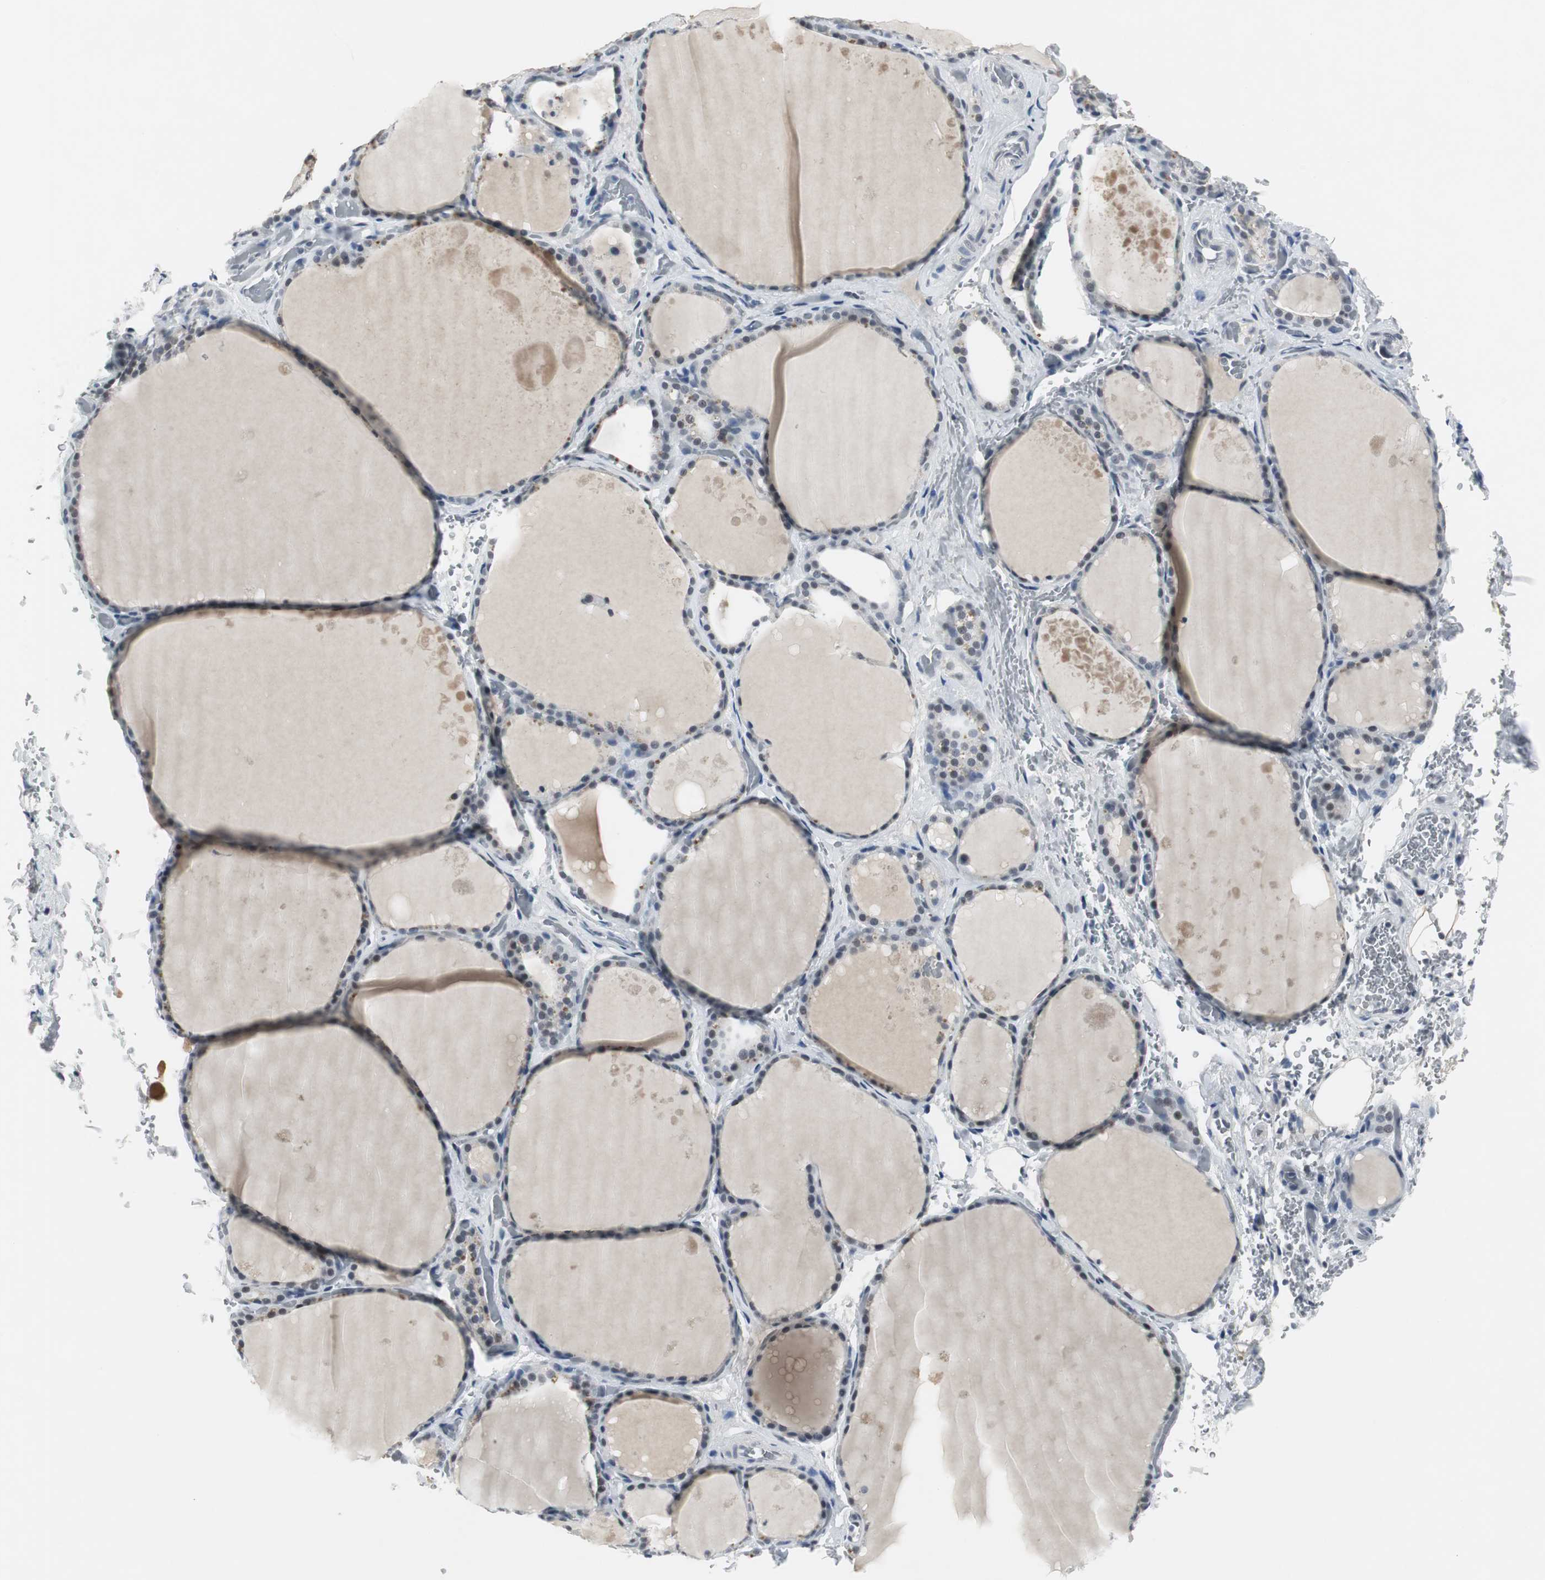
{"staining": {"intensity": "moderate", "quantity": "25%-75%", "location": "cytoplasmic/membranous"}, "tissue": "thyroid gland", "cell_type": "Glandular cells", "image_type": "normal", "snomed": [{"axis": "morphology", "description": "Normal tissue, NOS"}, {"axis": "topography", "description": "Thyroid gland"}], "caption": "Brown immunohistochemical staining in unremarkable thyroid gland shows moderate cytoplasmic/membranous expression in approximately 25%-75% of glandular cells. Using DAB (3,3'-diaminobenzidine) (brown) and hematoxylin (blue) stains, captured at high magnification using brightfield microscopy.", "gene": "ELK1", "patient": {"sex": "male", "age": 61}}